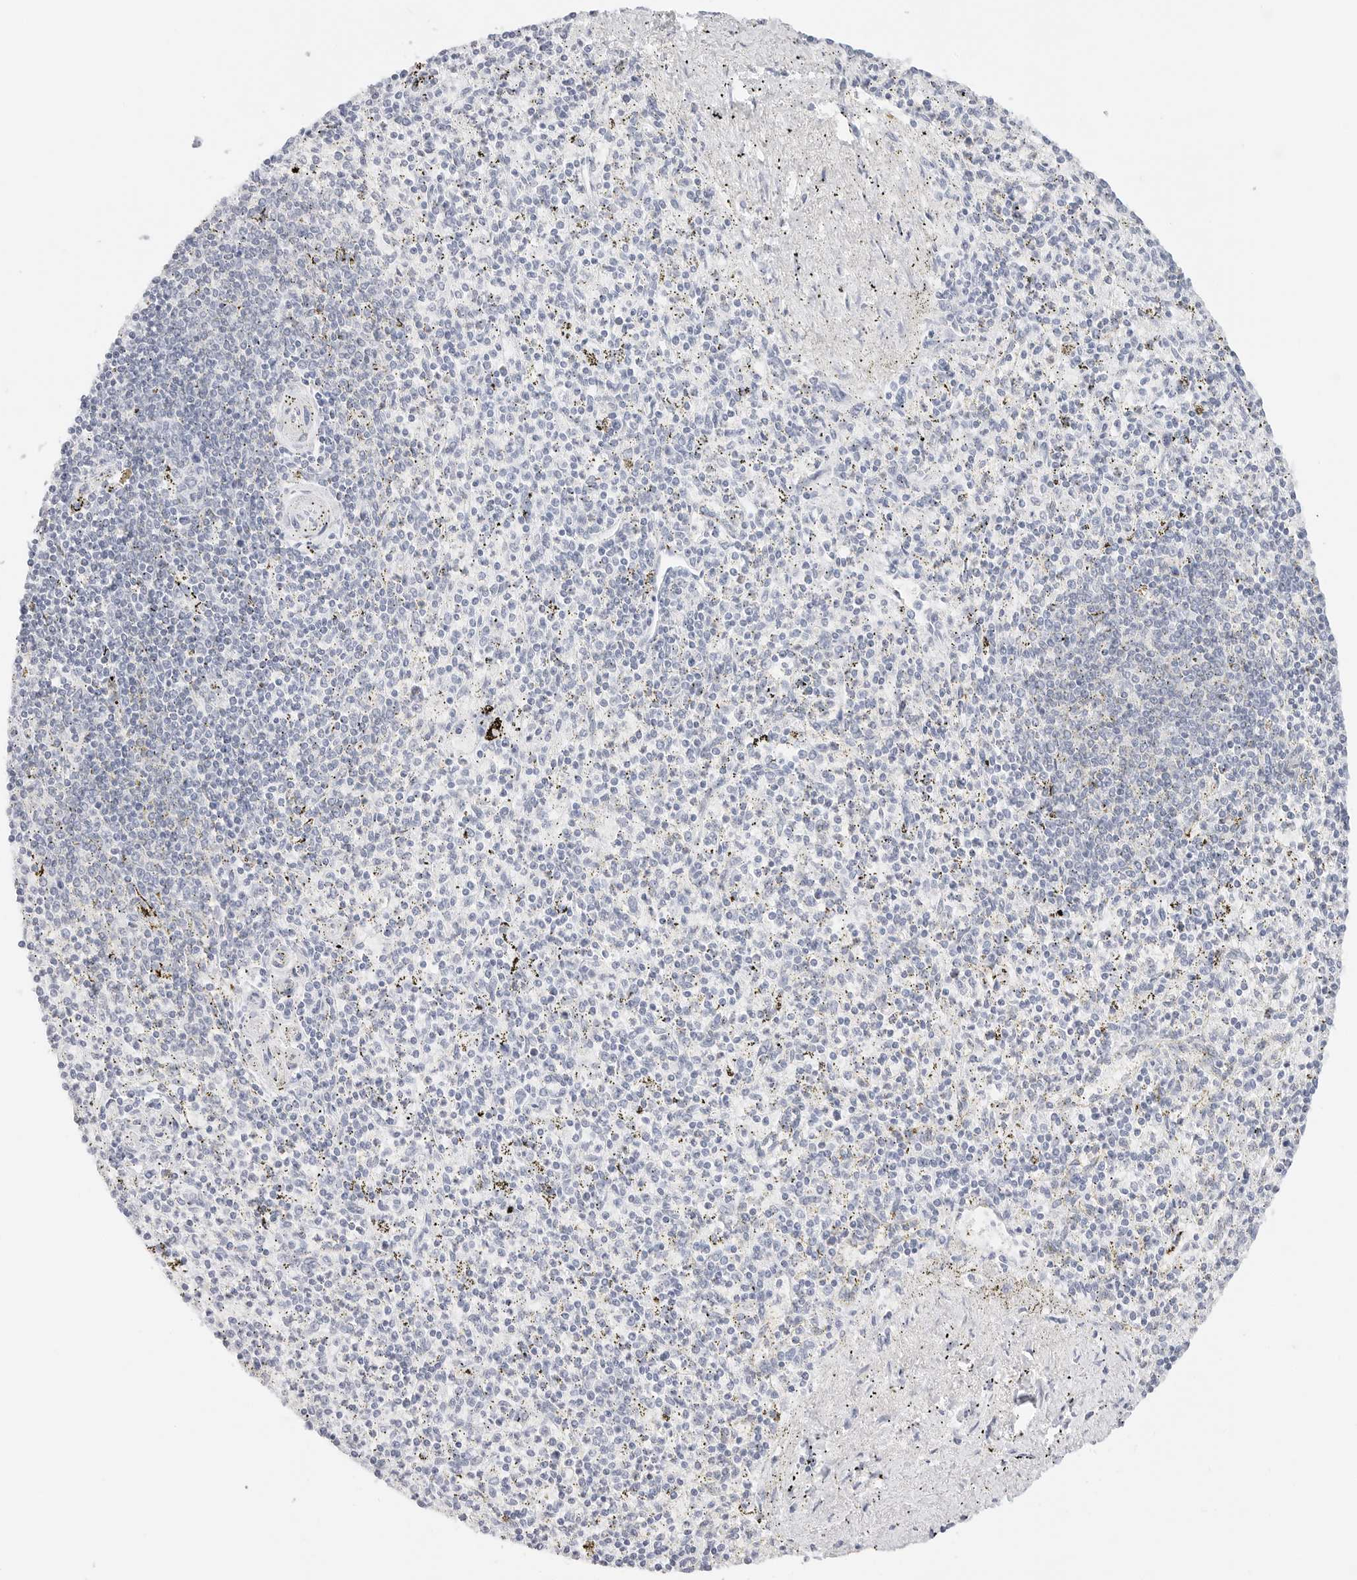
{"staining": {"intensity": "negative", "quantity": "none", "location": "none"}, "tissue": "spleen", "cell_type": "Cells in red pulp", "image_type": "normal", "snomed": [{"axis": "morphology", "description": "Normal tissue, NOS"}, {"axis": "topography", "description": "Spleen"}], "caption": "This is a image of immunohistochemistry staining of unremarkable spleen, which shows no staining in cells in red pulp. The staining is performed using DAB (3,3'-diaminobenzidine) brown chromogen with nuclei counter-stained in using hematoxylin.", "gene": "TFF2", "patient": {"sex": "male", "age": 72}}